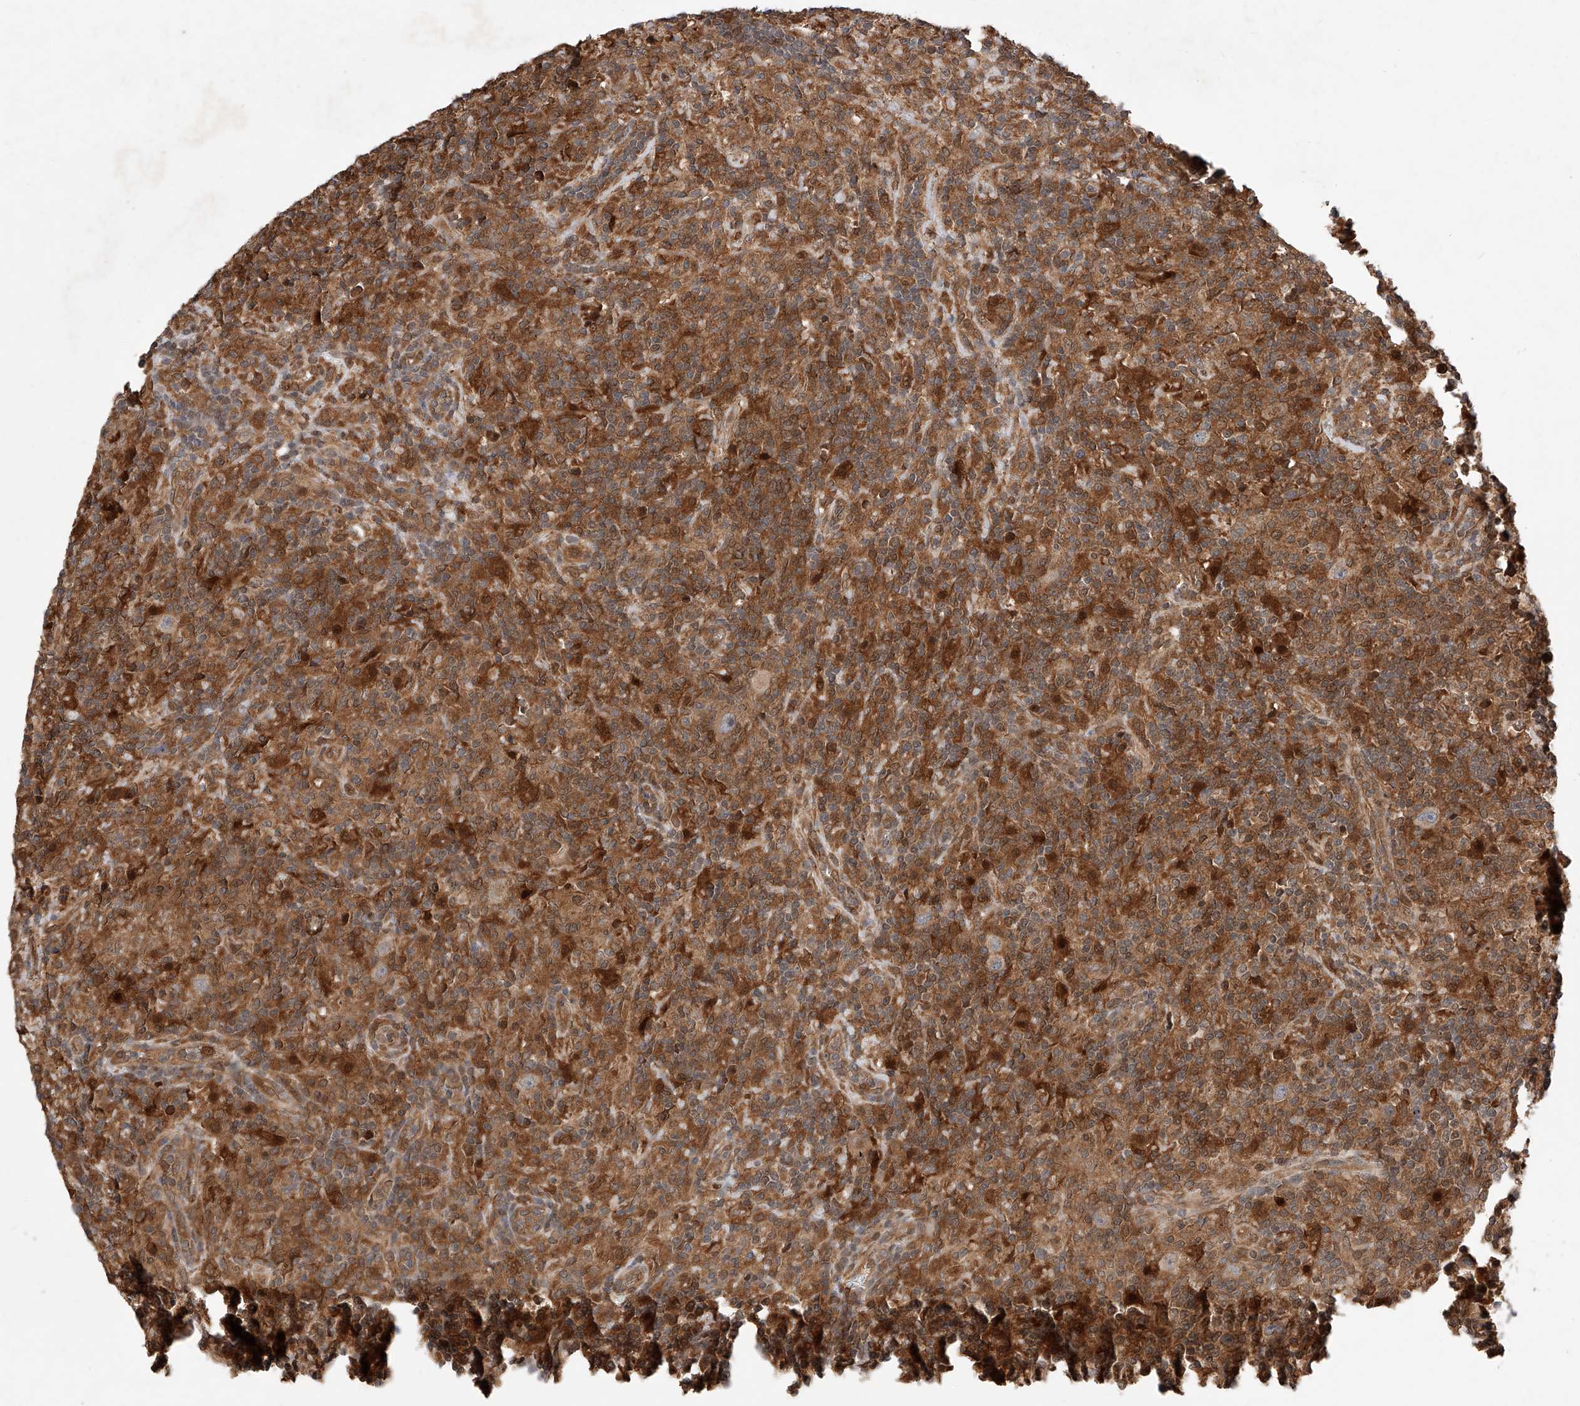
{"staining": {"intensity": "negative", "quantity": "none", "location": "none"}, "tissue": "lymphoma", "cell_type": "Tumor cells", "image_type": "cancer", "snomed": [{"axis": "morphology", "description": "Hodgkin's disease, NOS"}, {"axis": "topography", "description": "Lymph node"}], "caption": "Human lymphoma stained for a protein using immunohistochemistry shows no positivity in tumor cells.", "gene": "RILPL2", "patient": {"sex": "male", "age": 70}}